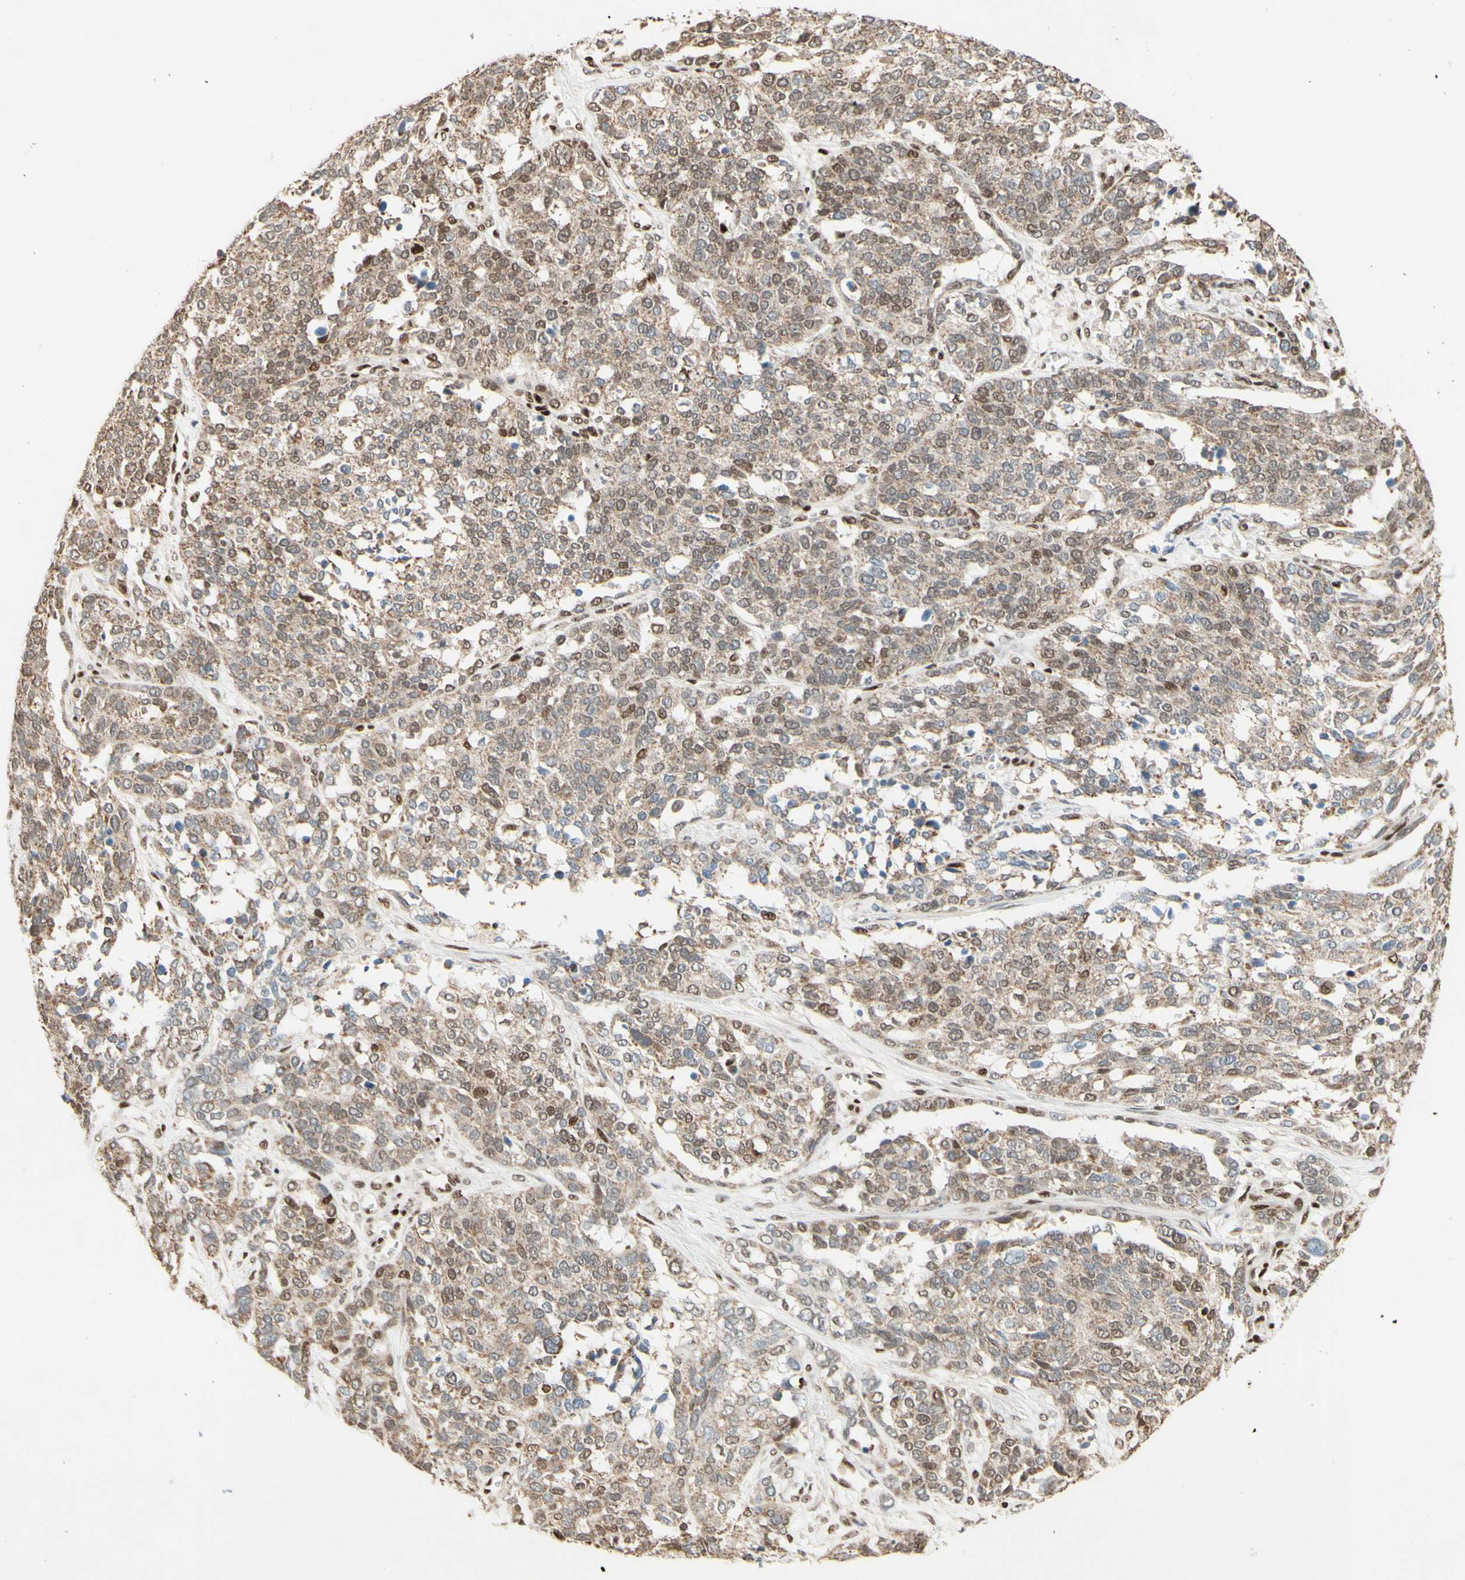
{"staining": {"intensity": "weak", "quantity": ">75%", "location": "cytoplasmic/membranous,nuclear"}, "tissue": "ovarian cancer", "cell_type": "Tumor cells", "image_type": "cancer", "snomed": [{"axis": "morphology", "description": "Cystadenocarcinoma, serous, NOS"}, {"axis": "topography", "description": "Ovary"}], "caption": "A brown stain shows weak cytoplasmic/membranous and nuclear positivity of a protein in human ovarian cancer (serous cystadenocarcinoma) tumor cells. Ihc stains the protein of interest in brown and the nuclei are stained blue.", "gene": "NR3C1", "patient": {"sex": "female", "age": 44}}